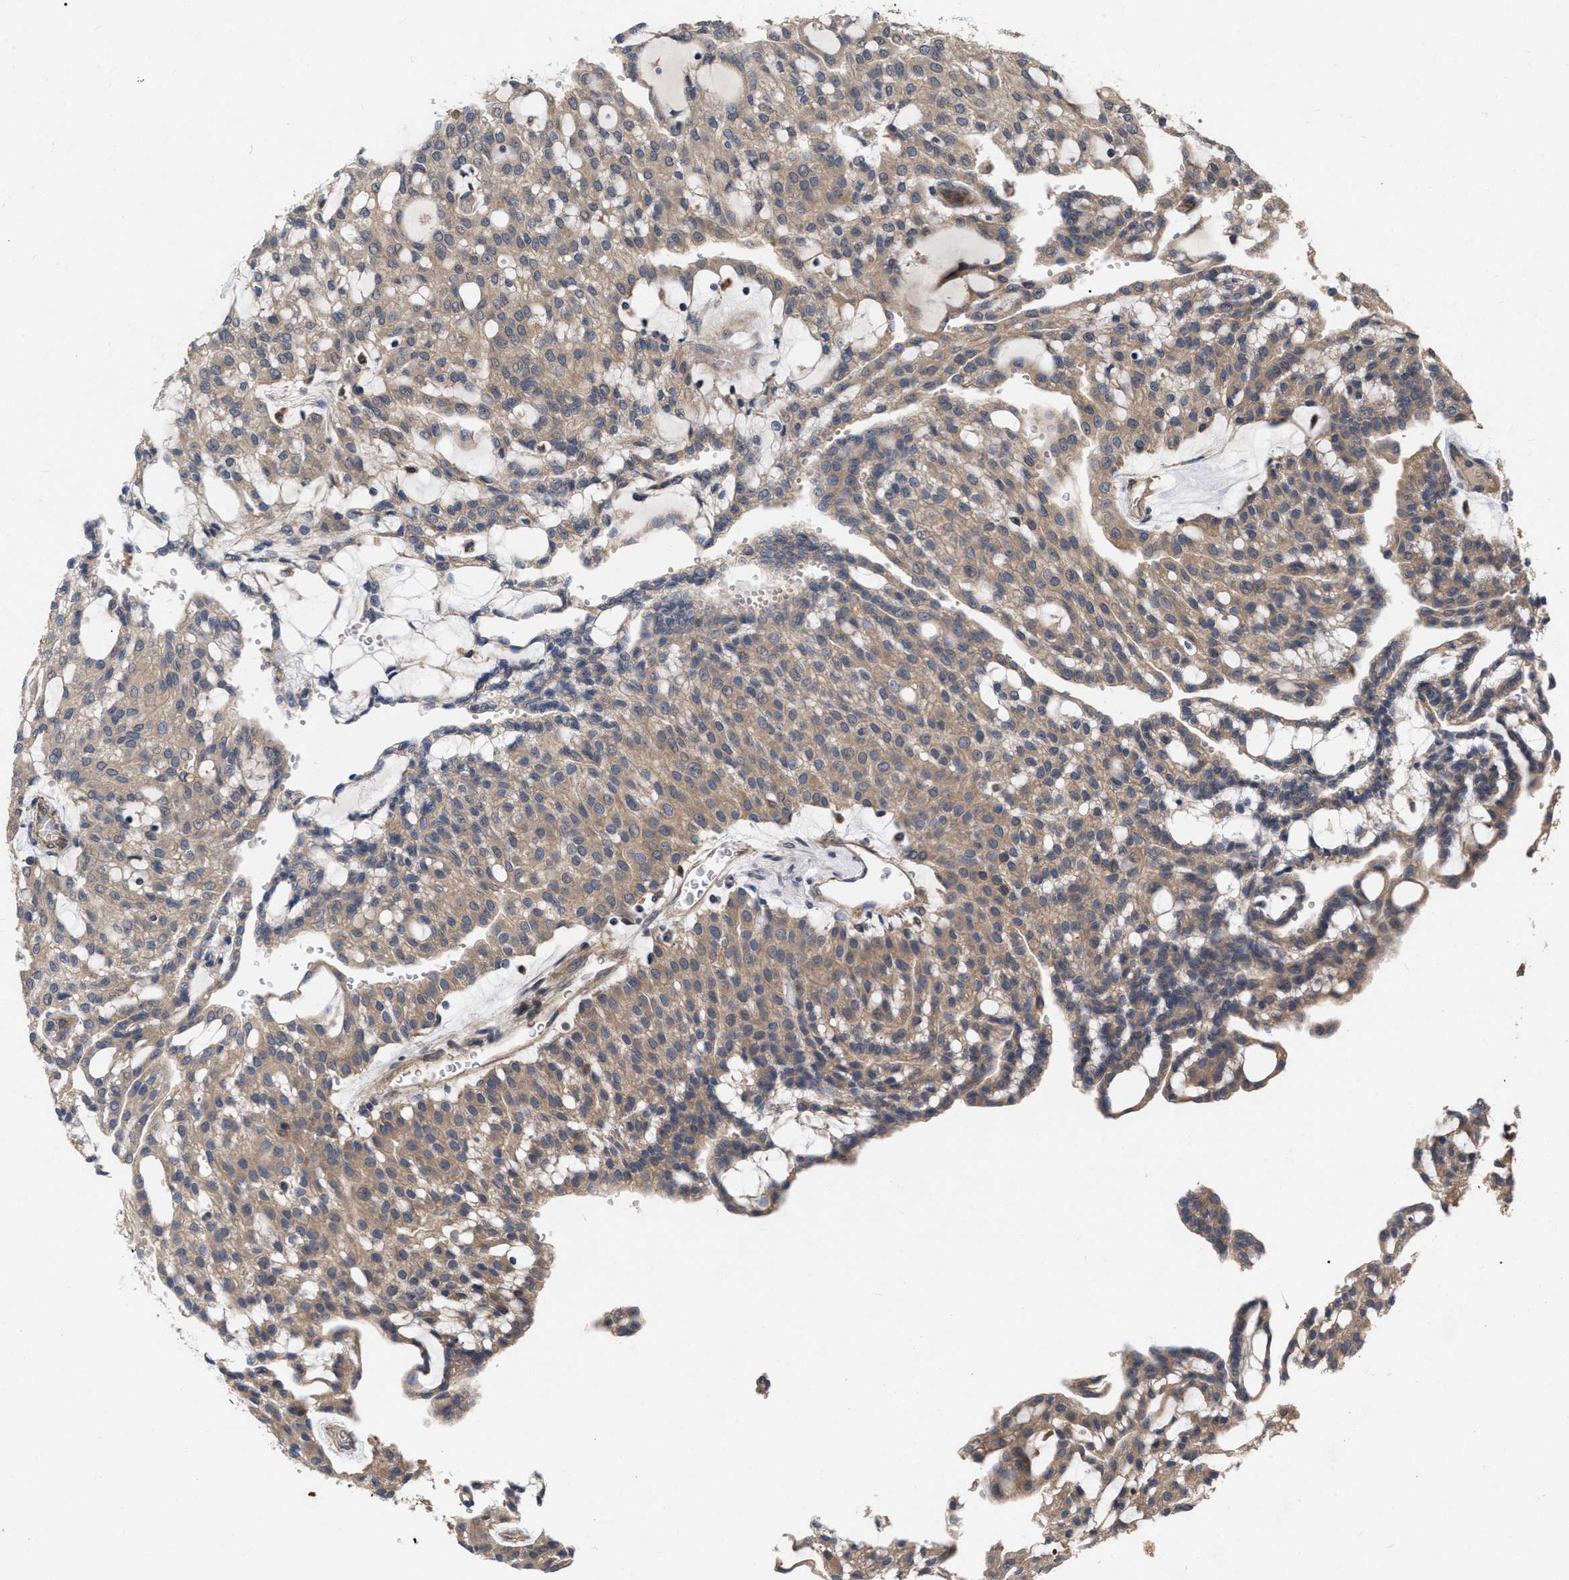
{"staining": {"intensity": "moderate", "quantity": ">75%", "location": "cytoplasmic/membranous"}, "tissue": "renal cancer", "cell_type": "Tumor cells", "image_type": "cancer", "snomed": [{"axis": "morphology", "description": "Adenocarcinoma, NOS"}, {"axis": "topography", "description": "Kidney"}], "caption": "The photomicrograph shows a brown stain indicating the presence of a protein in the cytoplasmic/membranous of tumor cells in renal adenocarcinoma.", "gene": "CDKN2C", "patient": {"sex": "male", "age": 63}}